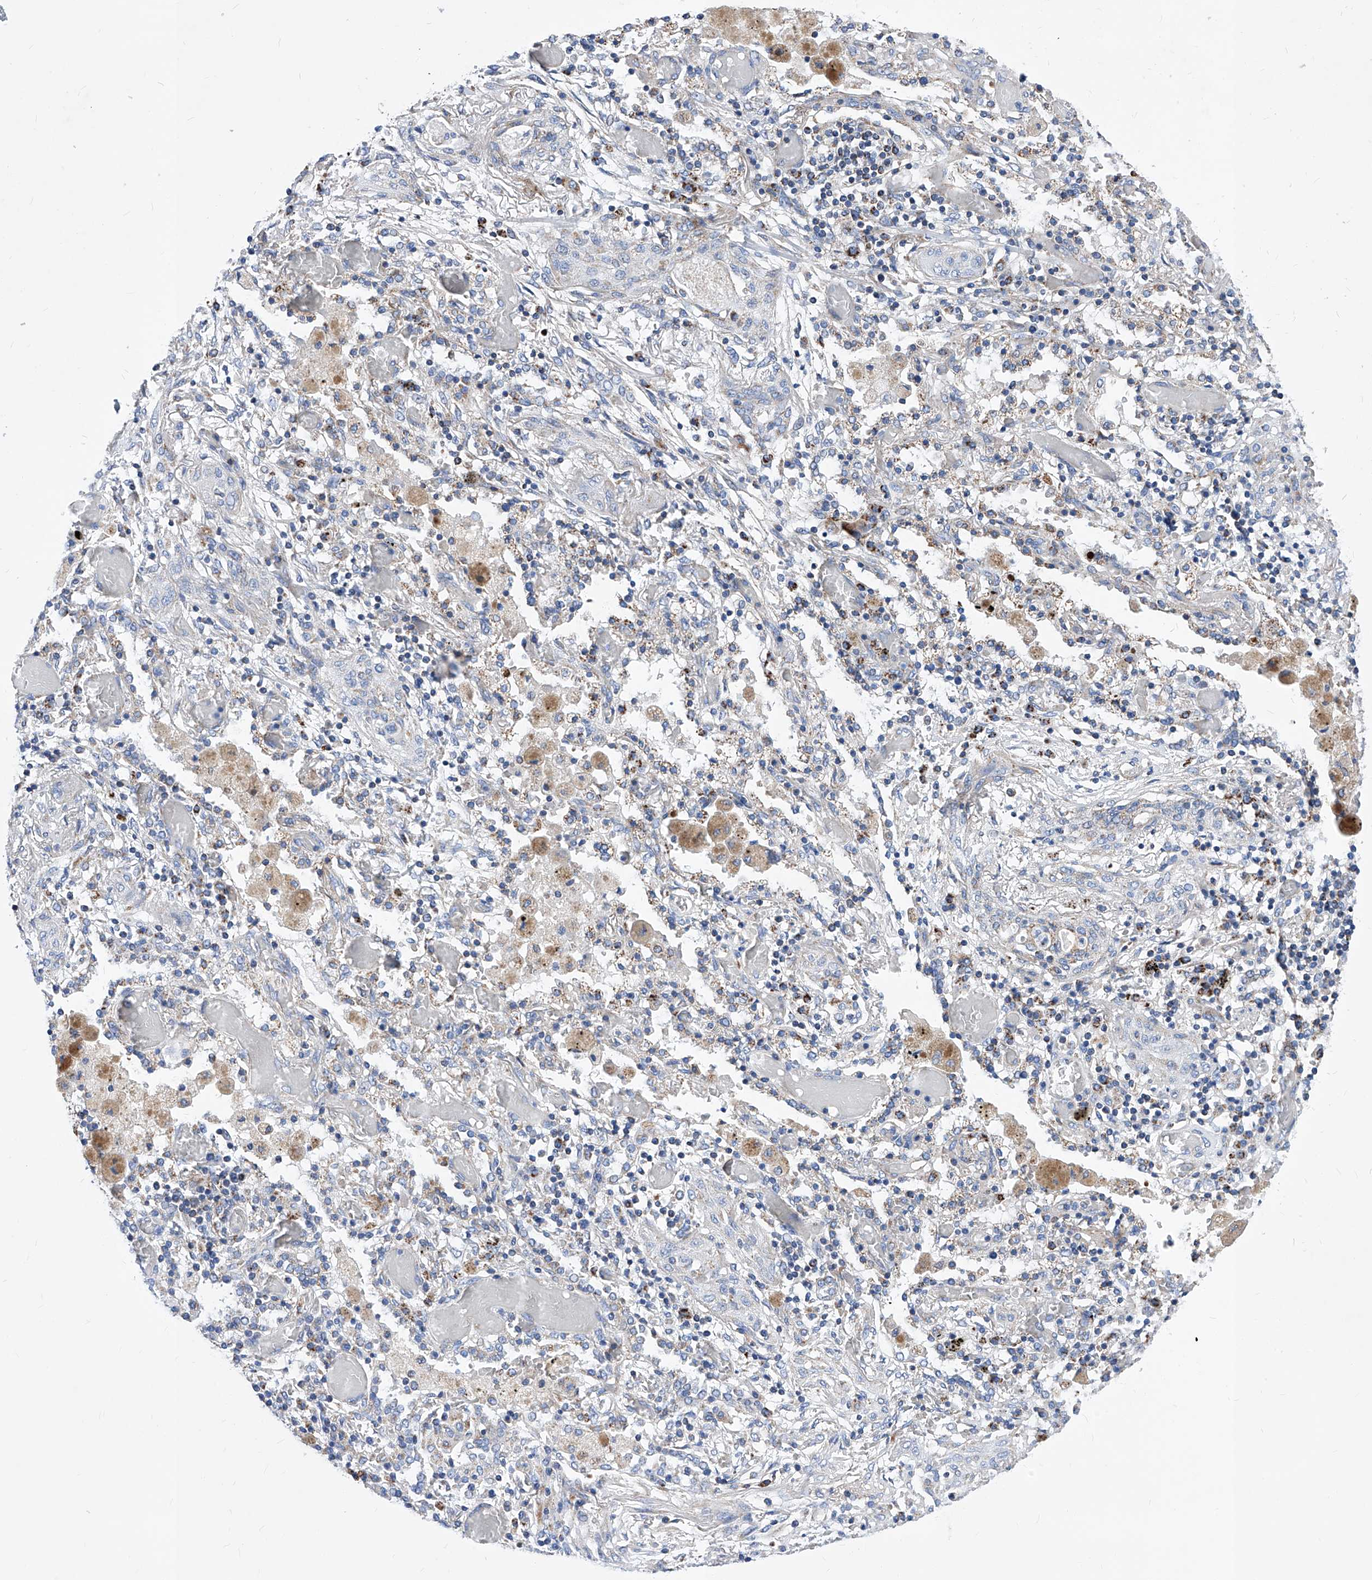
{"staining": {"intensity": "negative", "quantity": "none", "location": "none"}, "tissue": "lung cancer", "cell_type": "Tumor cells", "image_type": "cancer", "snomed": [{"axis": "morphology", "description": "Squamous cell carcinoma, NOS"}, {"axis": "topography", "description": "Lung"}], "caption": "There is no significant expression in tumor cells of lung cancer. The staining is performed using DAB (3,3'-diaminobenzidine) brown chromogen with nuclei counter-stained in using hematoxylin.", "gene": "HRNR", "patient": {"sex": "female", "age": 47}}